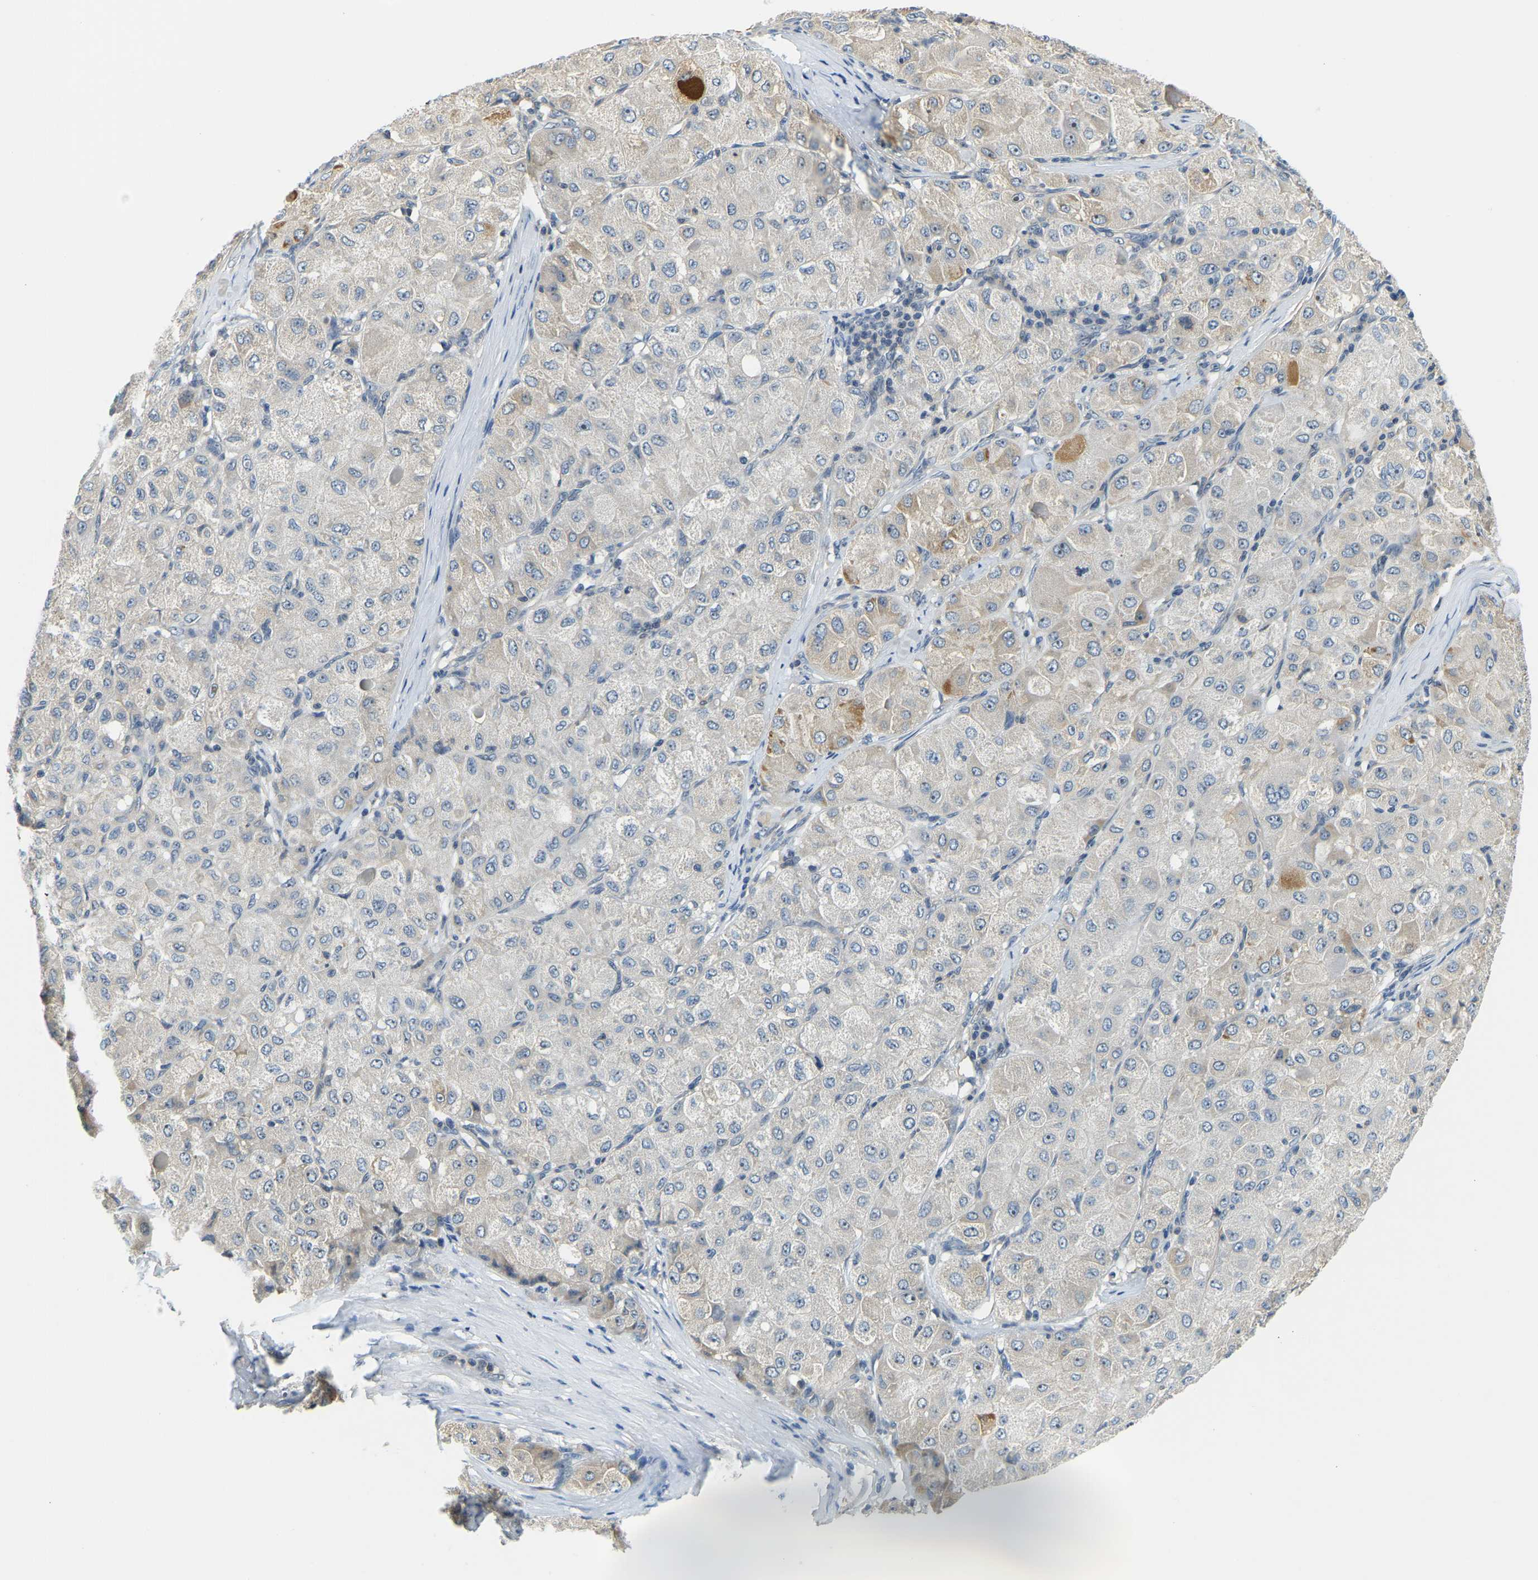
{"staining": {"intensity": "moderate", "quantity": "<25%", "location": "cytoplasmic/membranous"}, "tissue": "liver cancer", "cell_type": "Tumor cells", "image_type": "cancer", "snomed": [{"axis": "morphology", "description": "Carcinoma, Hepatocellular, NOS"}, {"axis": "topography", "description": "Liver"}], "caption": "The immunohistochemical stain highlights moderate cytoplasmic/membranous expression in tumor cells of liver cancer tissue.", "gene": "RRP1", "patient": {"sex": "male", "age": 80}}